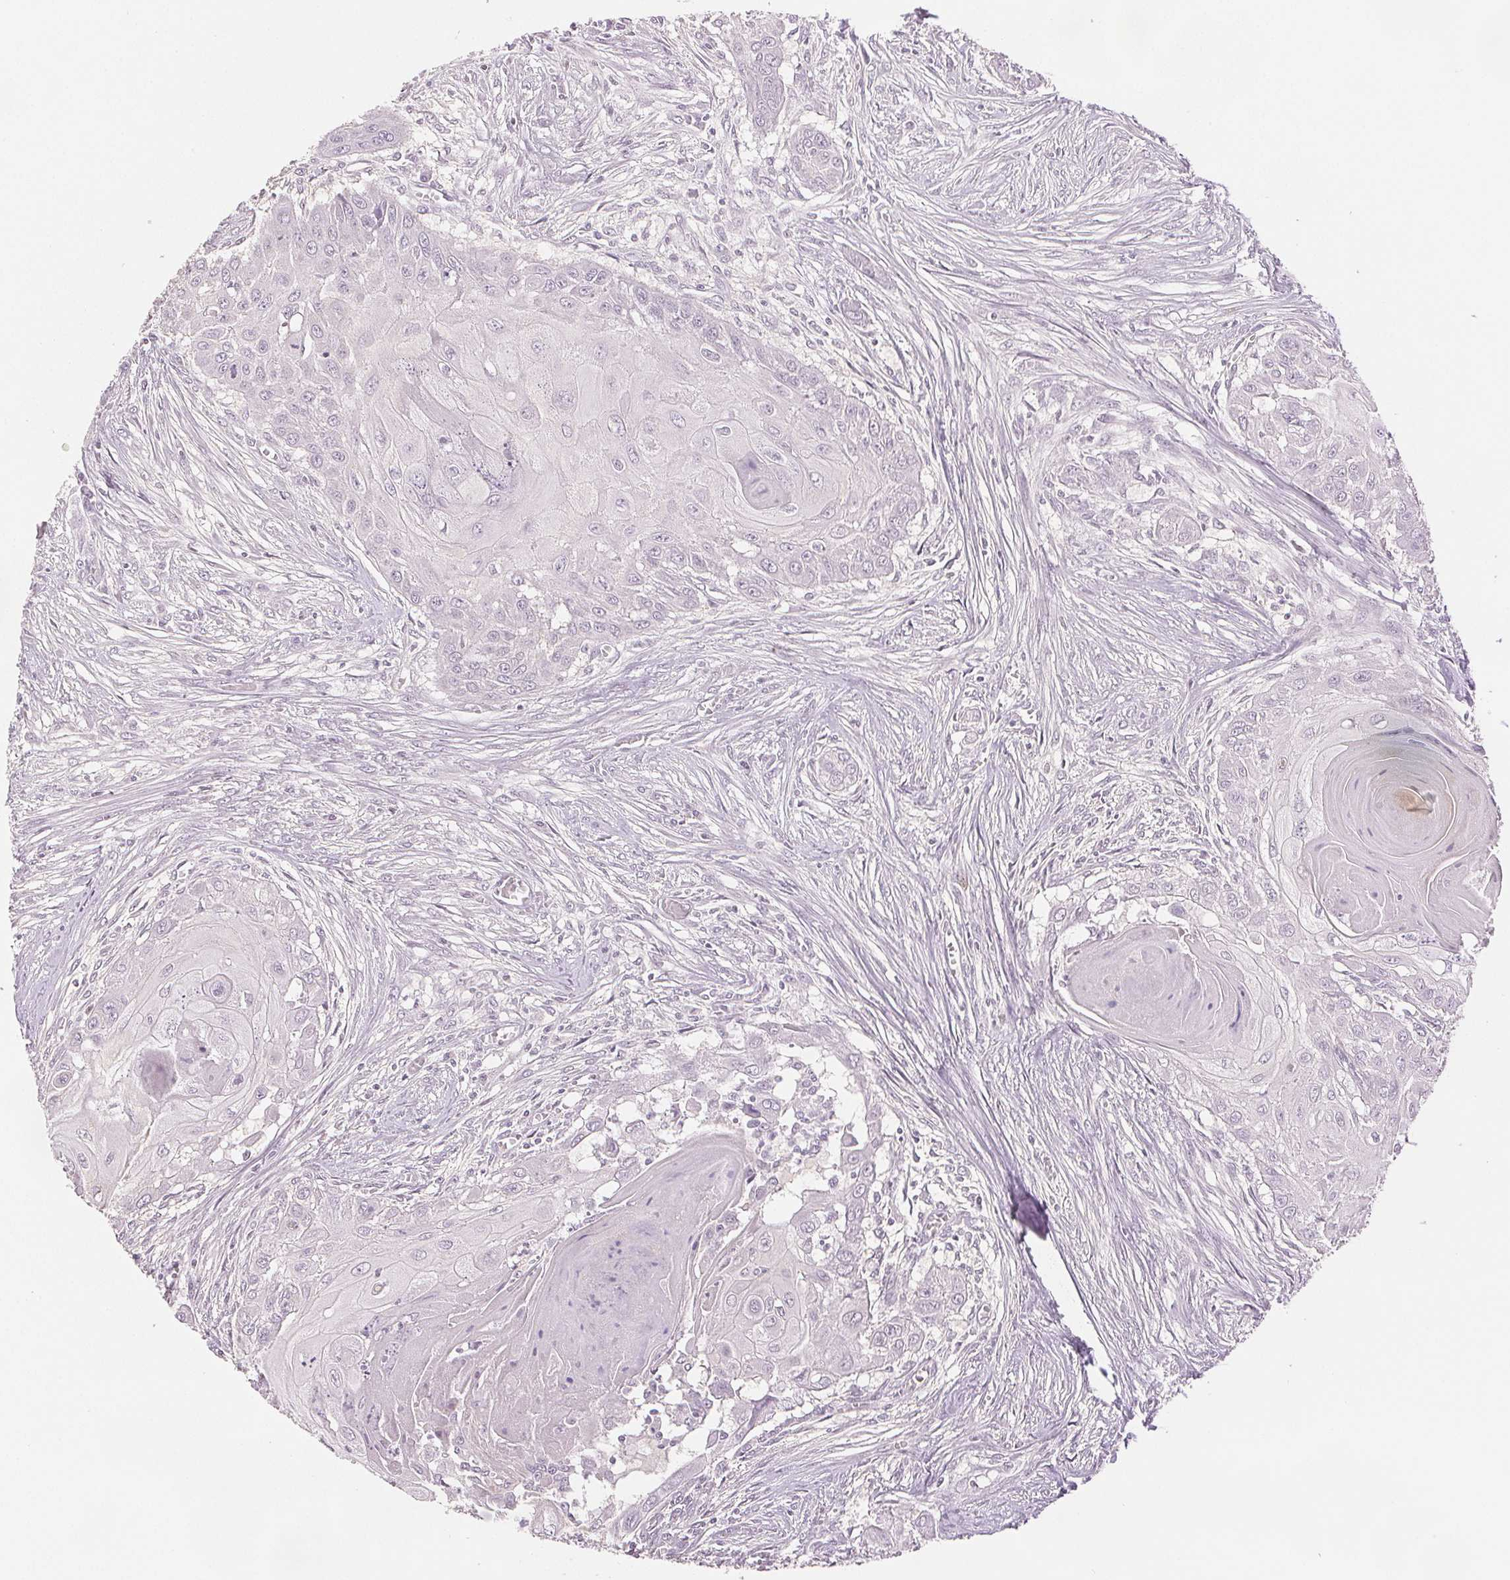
{"staining": {"intensity": "negative", "quantity": "none", "location": "none"}, "tissue": "head and neck cancer", "cell_type": "Tumor cells", "image_type": "cancer", "snomed": [{"axis": "morphology", "description": "Squamous cell carcinoma, NOS"}, {"axis": "topography", "description": "Oral tissue"}, {"axis": "topography", "description": "Head-Neck"}], "caption": "Head and neck squamous cell carcinoma was stained to show a protein in brown. There is no significant staining in tumor cells.", "gene": "SCGN", "patient": {"sex": "male", "age": 71}}